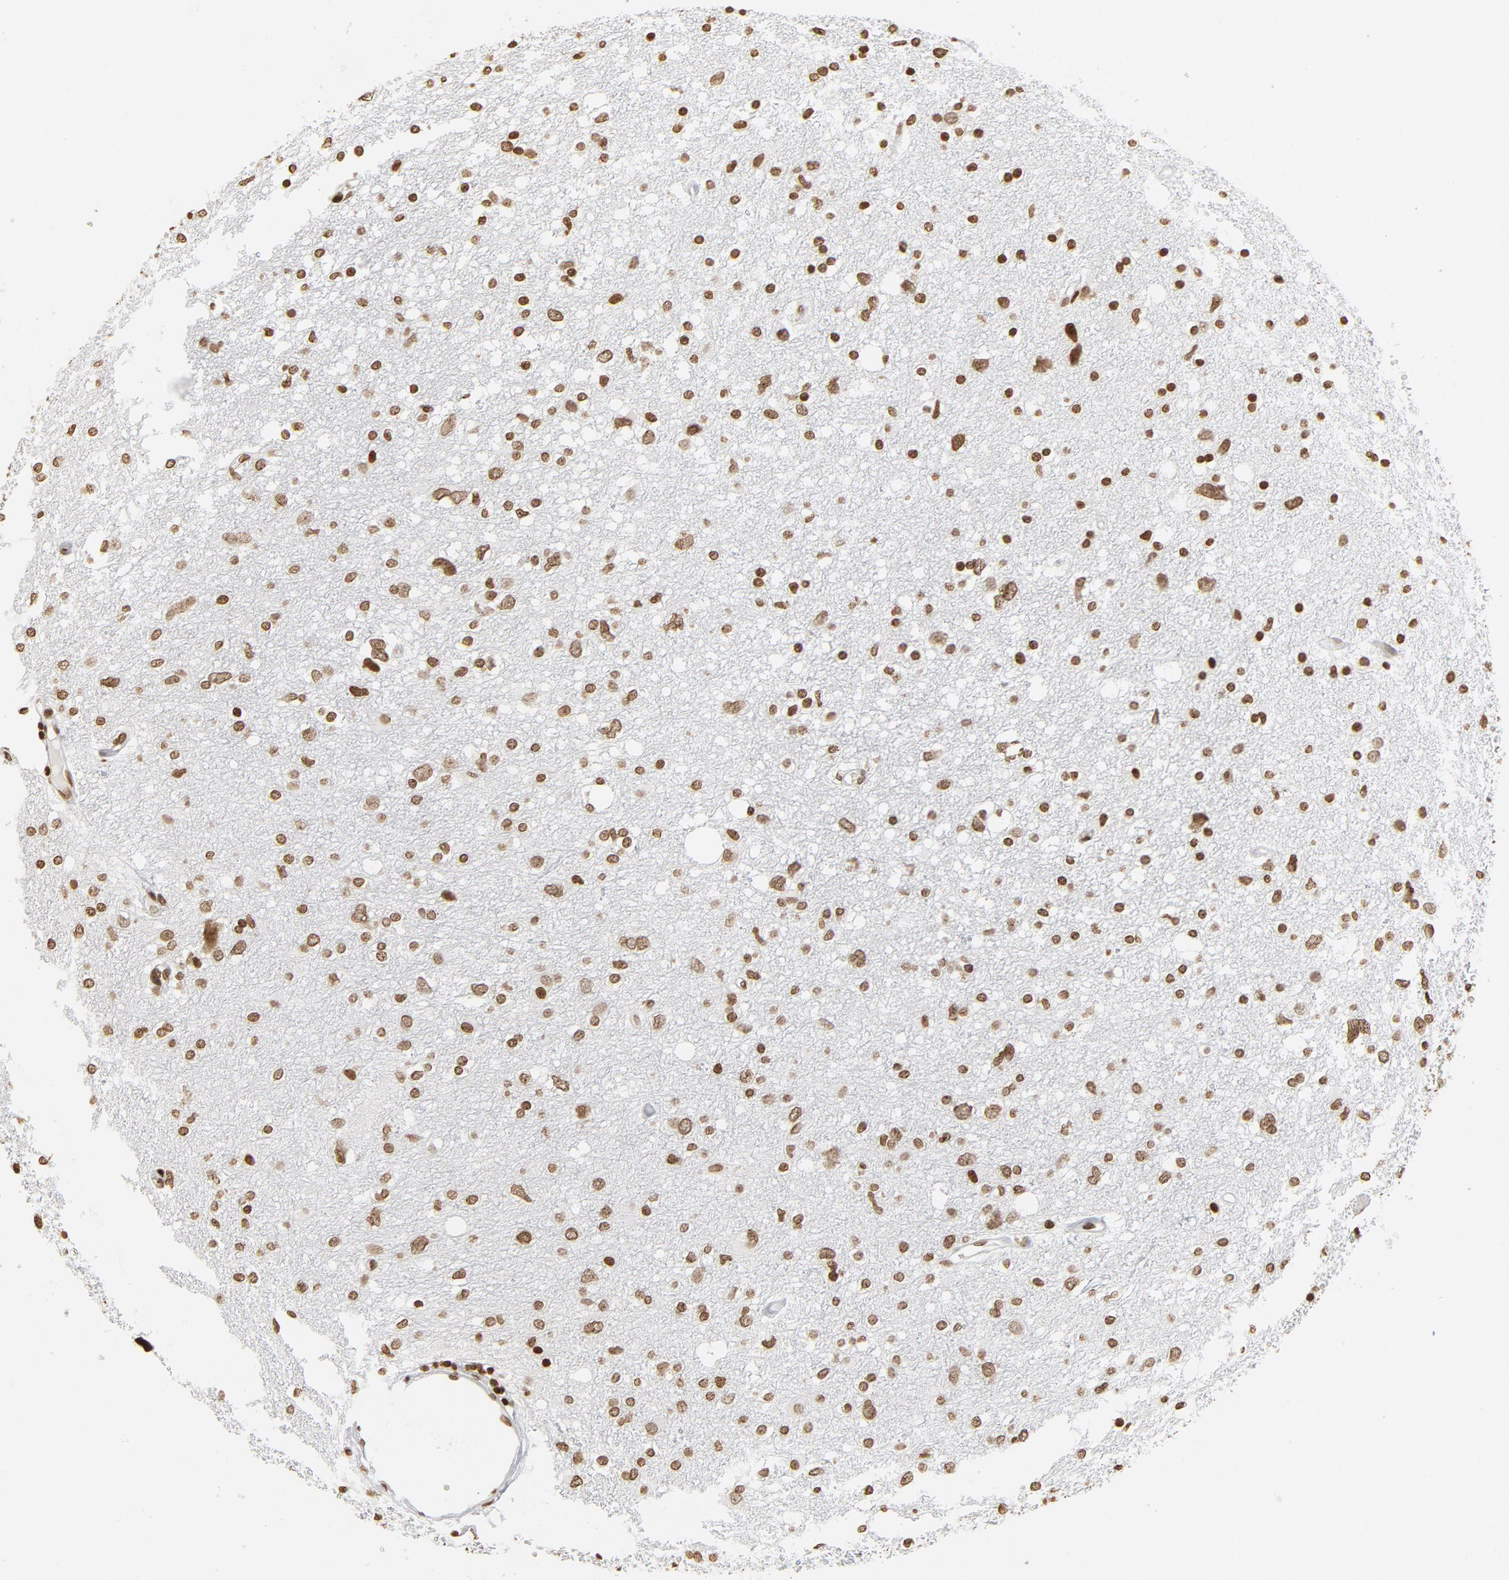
{"staining": {"intensity": "moderate", "quantity": ">75%", "location": "nuclear"}, "tissue": "glioma", "cell_type": "Tumor cells", "image_type": "cancer", "snomed": [{"axis": "morphology", "description": "Glioma, malignant, High grade"}, {"axis": "topography", "description": "Brain"}], "caption": "An immunohistochemistry (IHC) micrograph of tumor tissue is shown. Protein staining in brown highlights moderate nuclear positivity in glioma within tumor cells. Using DAB (3,3'-diaminobenzidine) (brown) and hematoxylin (blue) stains, captured at high magnification using brightfield microscopy.", "gene": "H2AC12", "patient": {"sex": "female", "age": 59}}